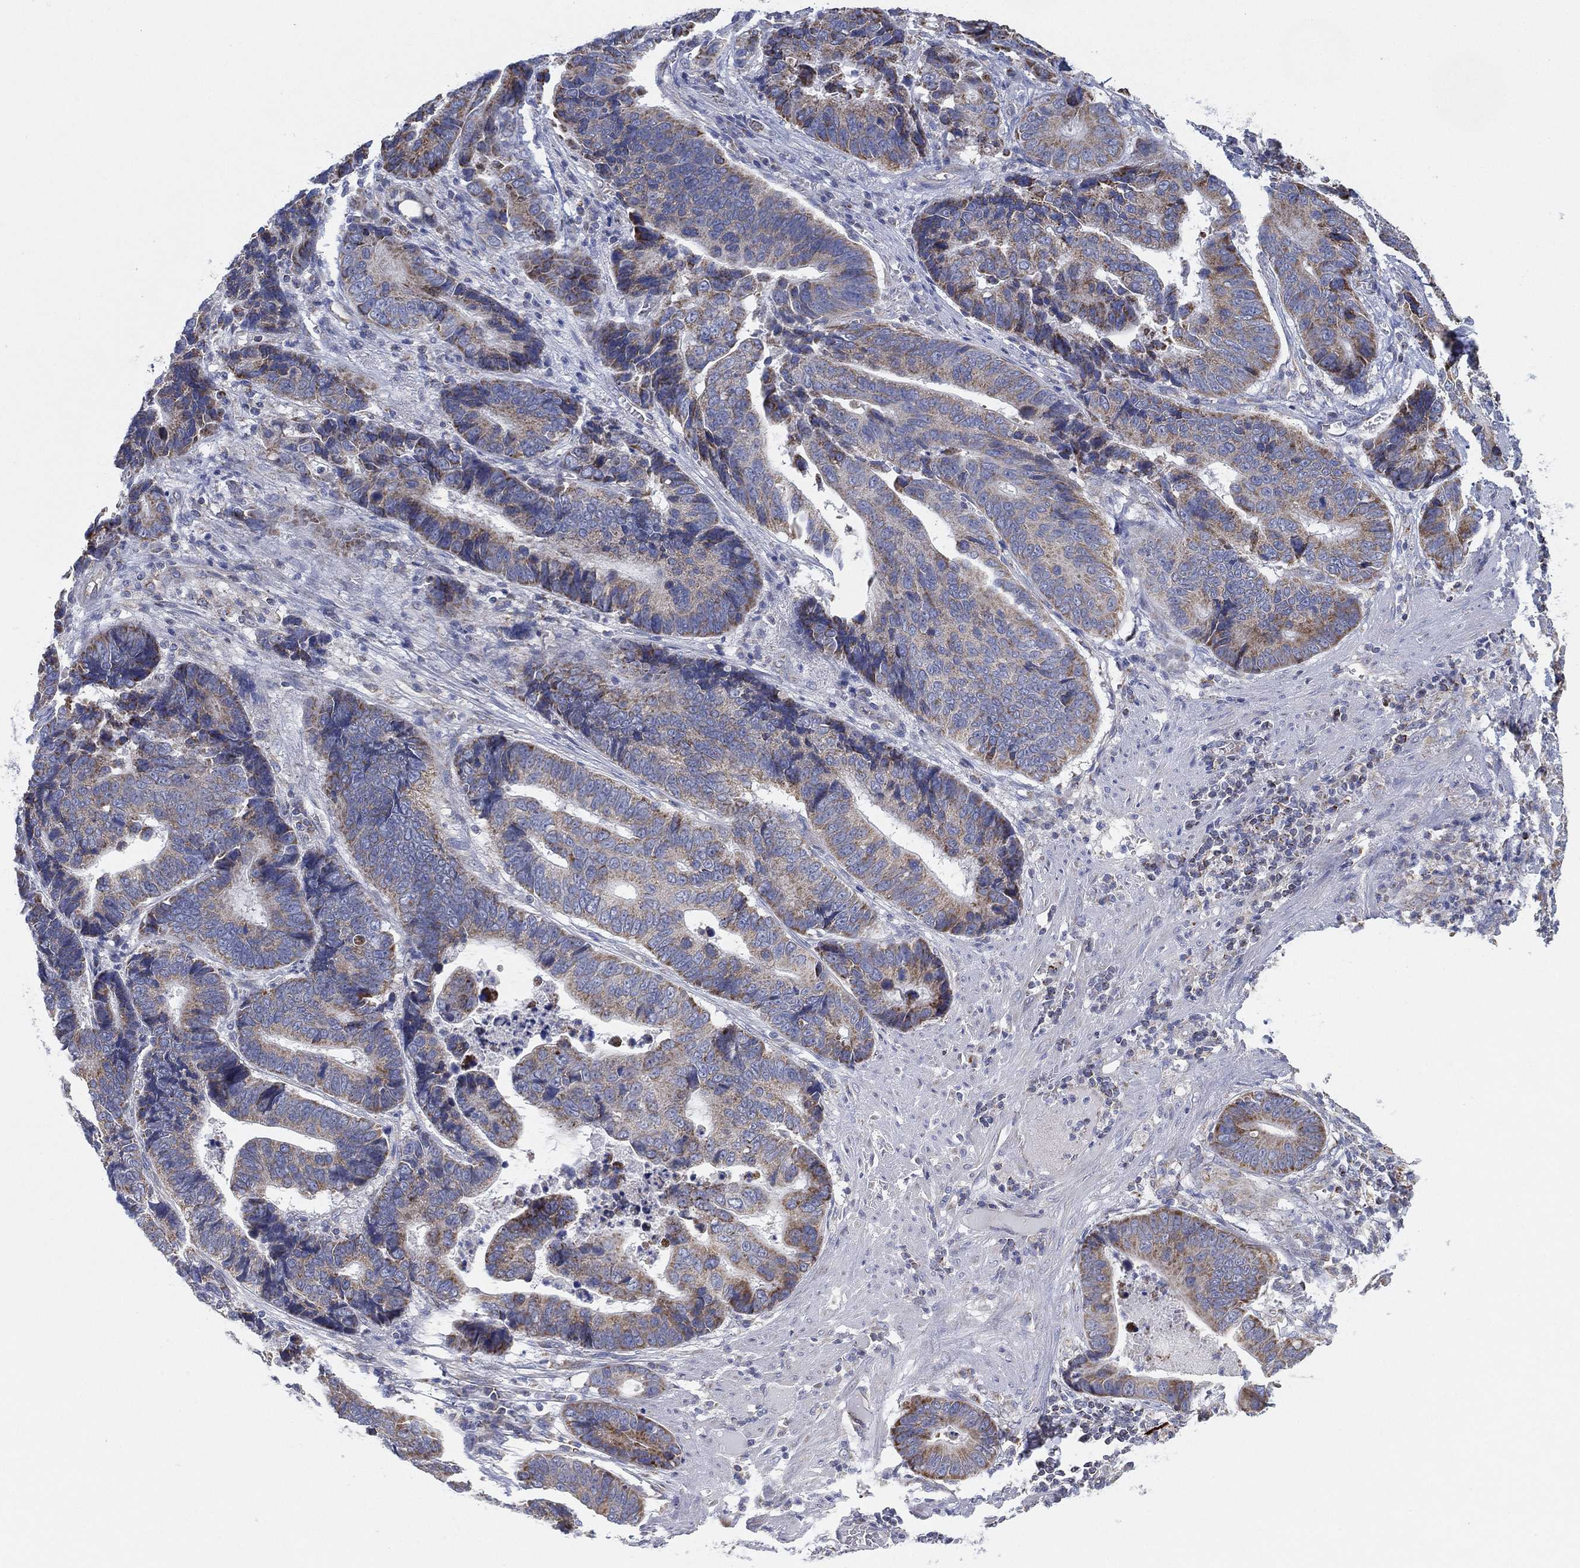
{"staining": {"intensity": "weak", "quantity": "<25%", "location": "cytoplasmic/membranous"}, "tissue": "stomach cancer", "cell_type": "Tumor cells", "image_type": "cancer", "snomed": [{"axis": "morphology", "description": "Adenocarcinoma, NOS"}, {"axis": "topography", "description": "Stomach"}], "caption": "Immunohistochemistry (IHC) image of stomach cancer stained for a protein (brown), which reveals no staining in tumor cells.", "gene": "INA", "patient": {"sex": "male", "age": 84}}